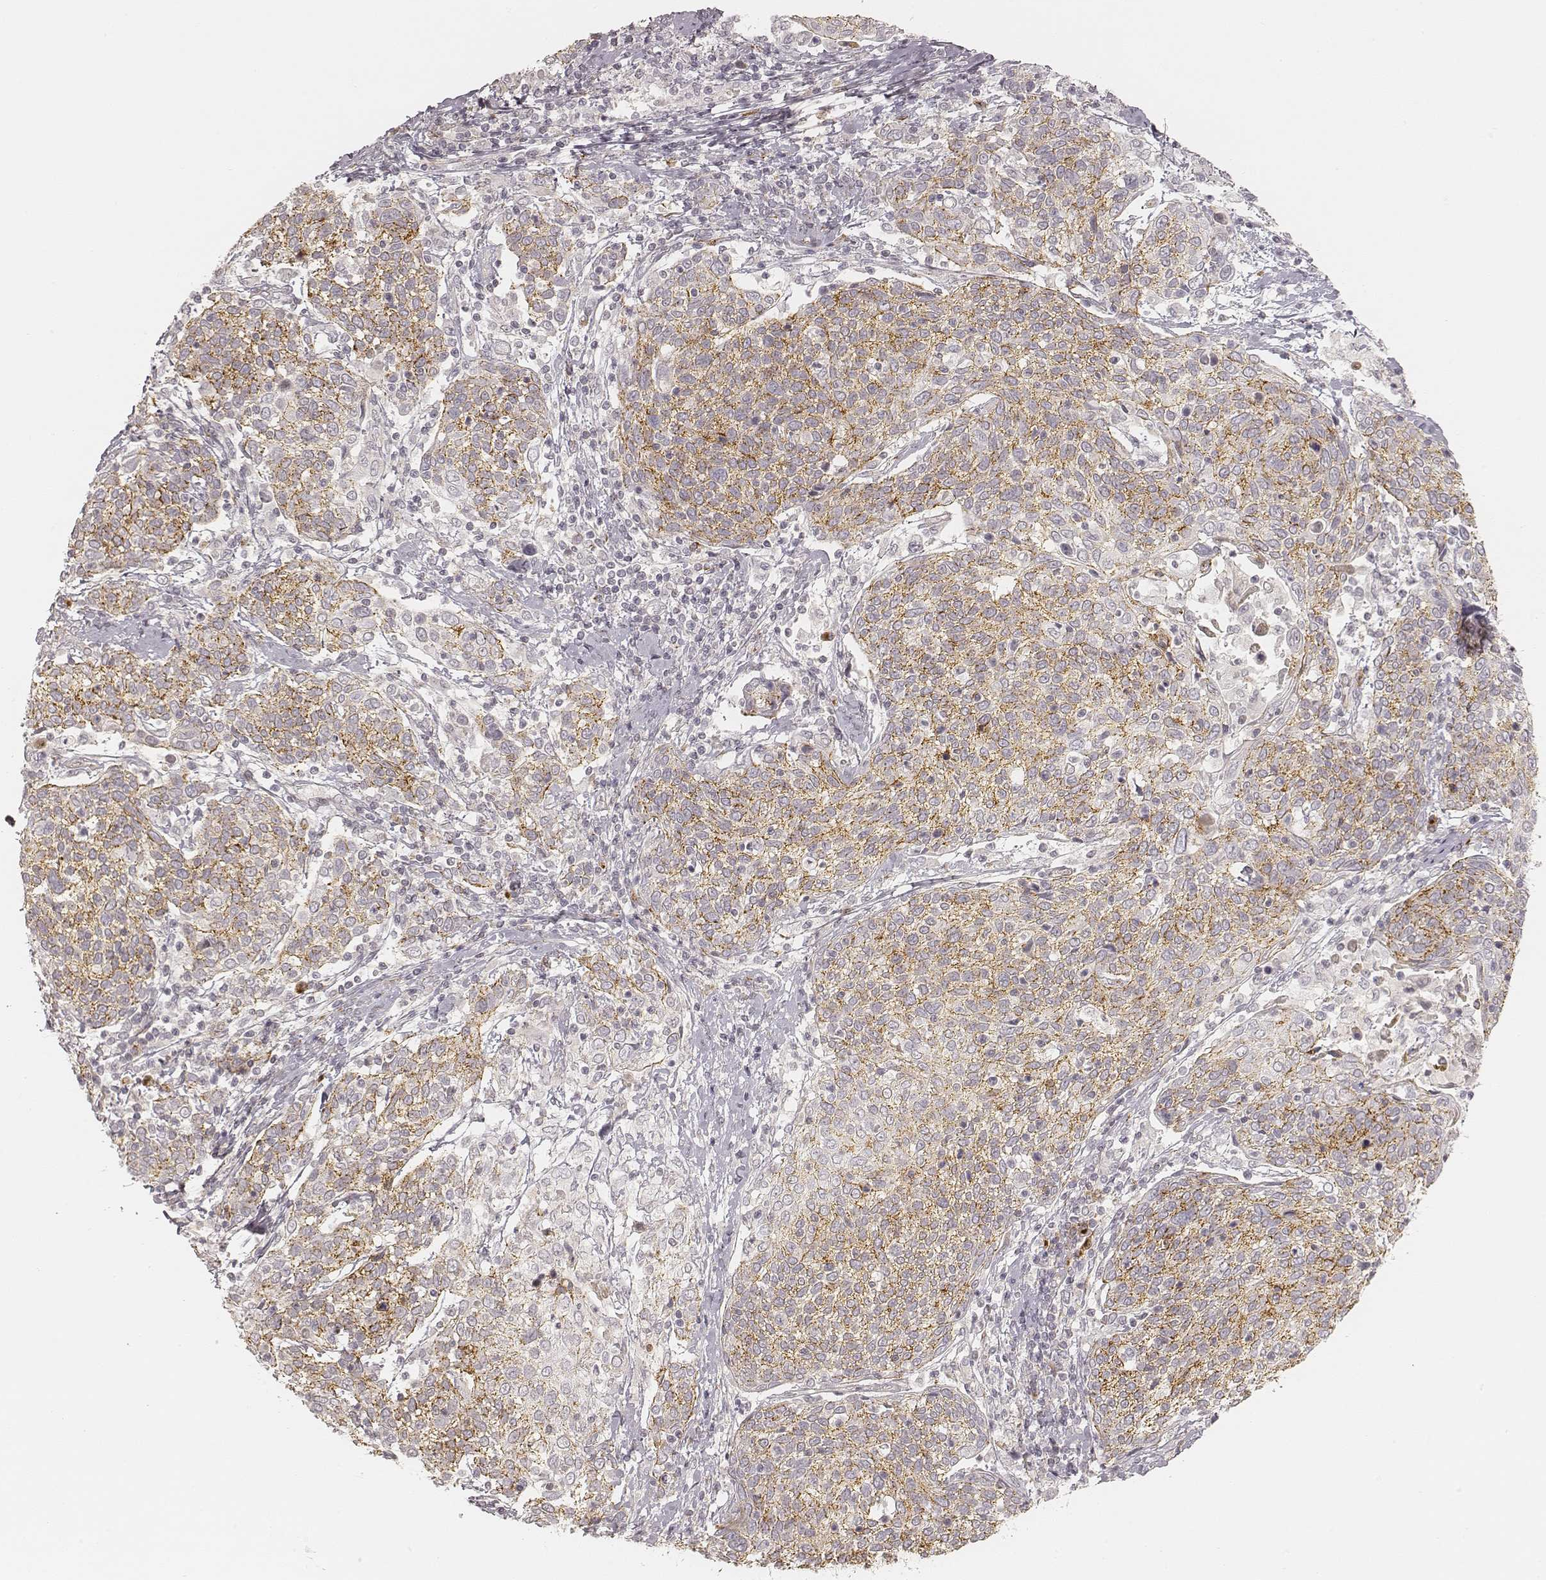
{"staining": {"intensity": "moderate", "quantity": "25%-75%", "location": "cytoplasmic/membranous"}, "tissue": "cervical cancer", "cell_type": "Tumor cells", "image_type": "cancer", "snomed": [{"axis": "morphology", "description": "Squamous cell carcinoma, NOS"}, {"axis": "topography", "description": "Cervix"}], "caption": "About 25%-75% of tumor cells in human squamous cell carcinoma (cervical) reveal moderate cytoplasmic/membranous protein positivity as visualized by brown immunohistochemical staining.", "gene": "GORASP2", "patient": {"sex": "female", "age": 61}}